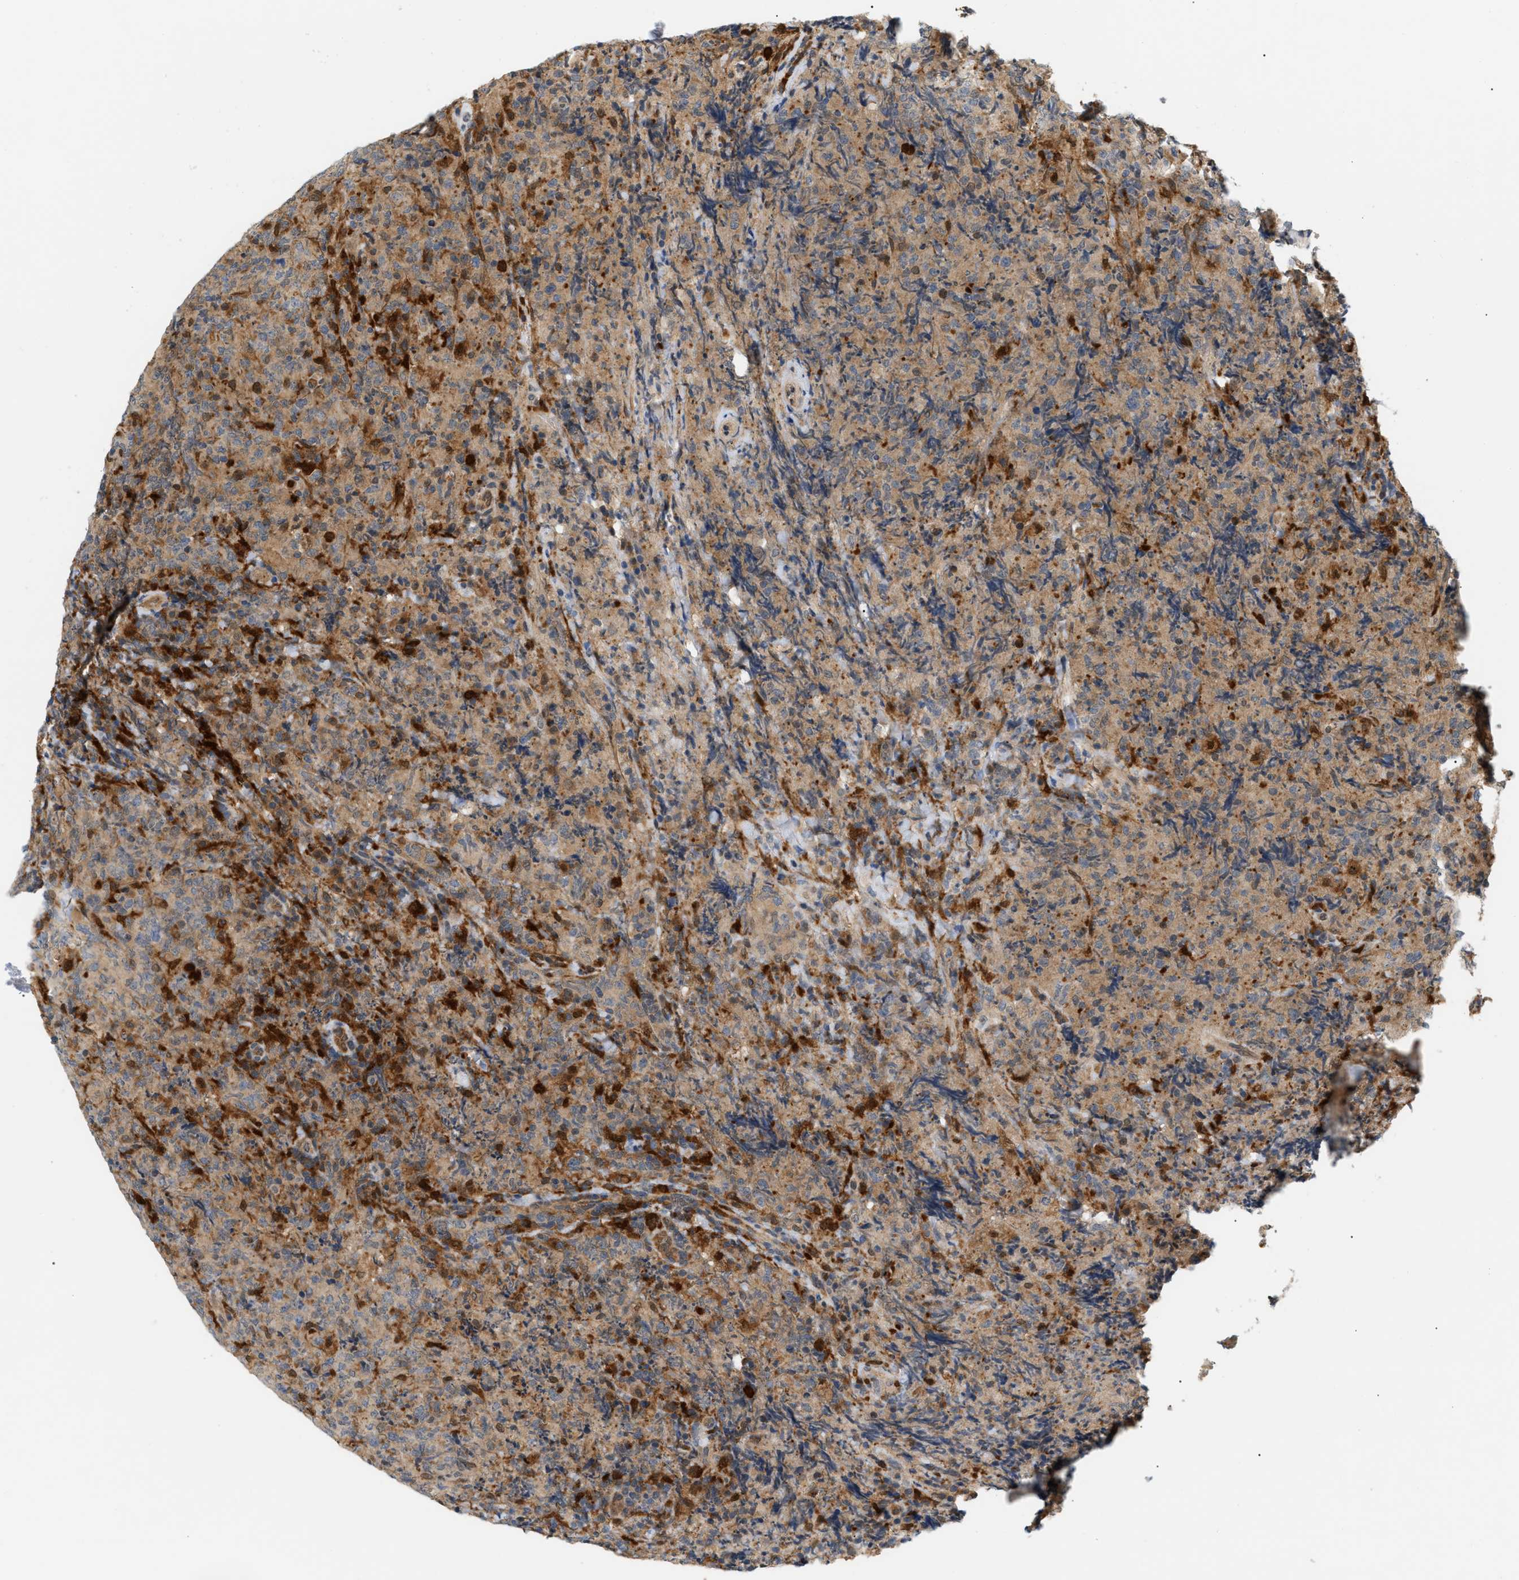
{"staining": {"intensity": "weak", "quantity": ">75%", "location": "cytoplasmic/membranous"}, "tissue": "lymphoma", "cell_type": "Tumor cells", "image_type": "cancer", "snomed": [{"axis": "morphology", "description": "Malignant lymphoma, non-Hodgkin's type, High grade"}, {"axis": "topography", "description": "Tonsil"}], "caption": "The micrograph exhibits staining of lymphoma, revealing weak cytoplasmic/membranous protein positivity (brown color) within tumor cells.", "gene": "PYCARD", "patient": {"sex": "female", "age": 36}}